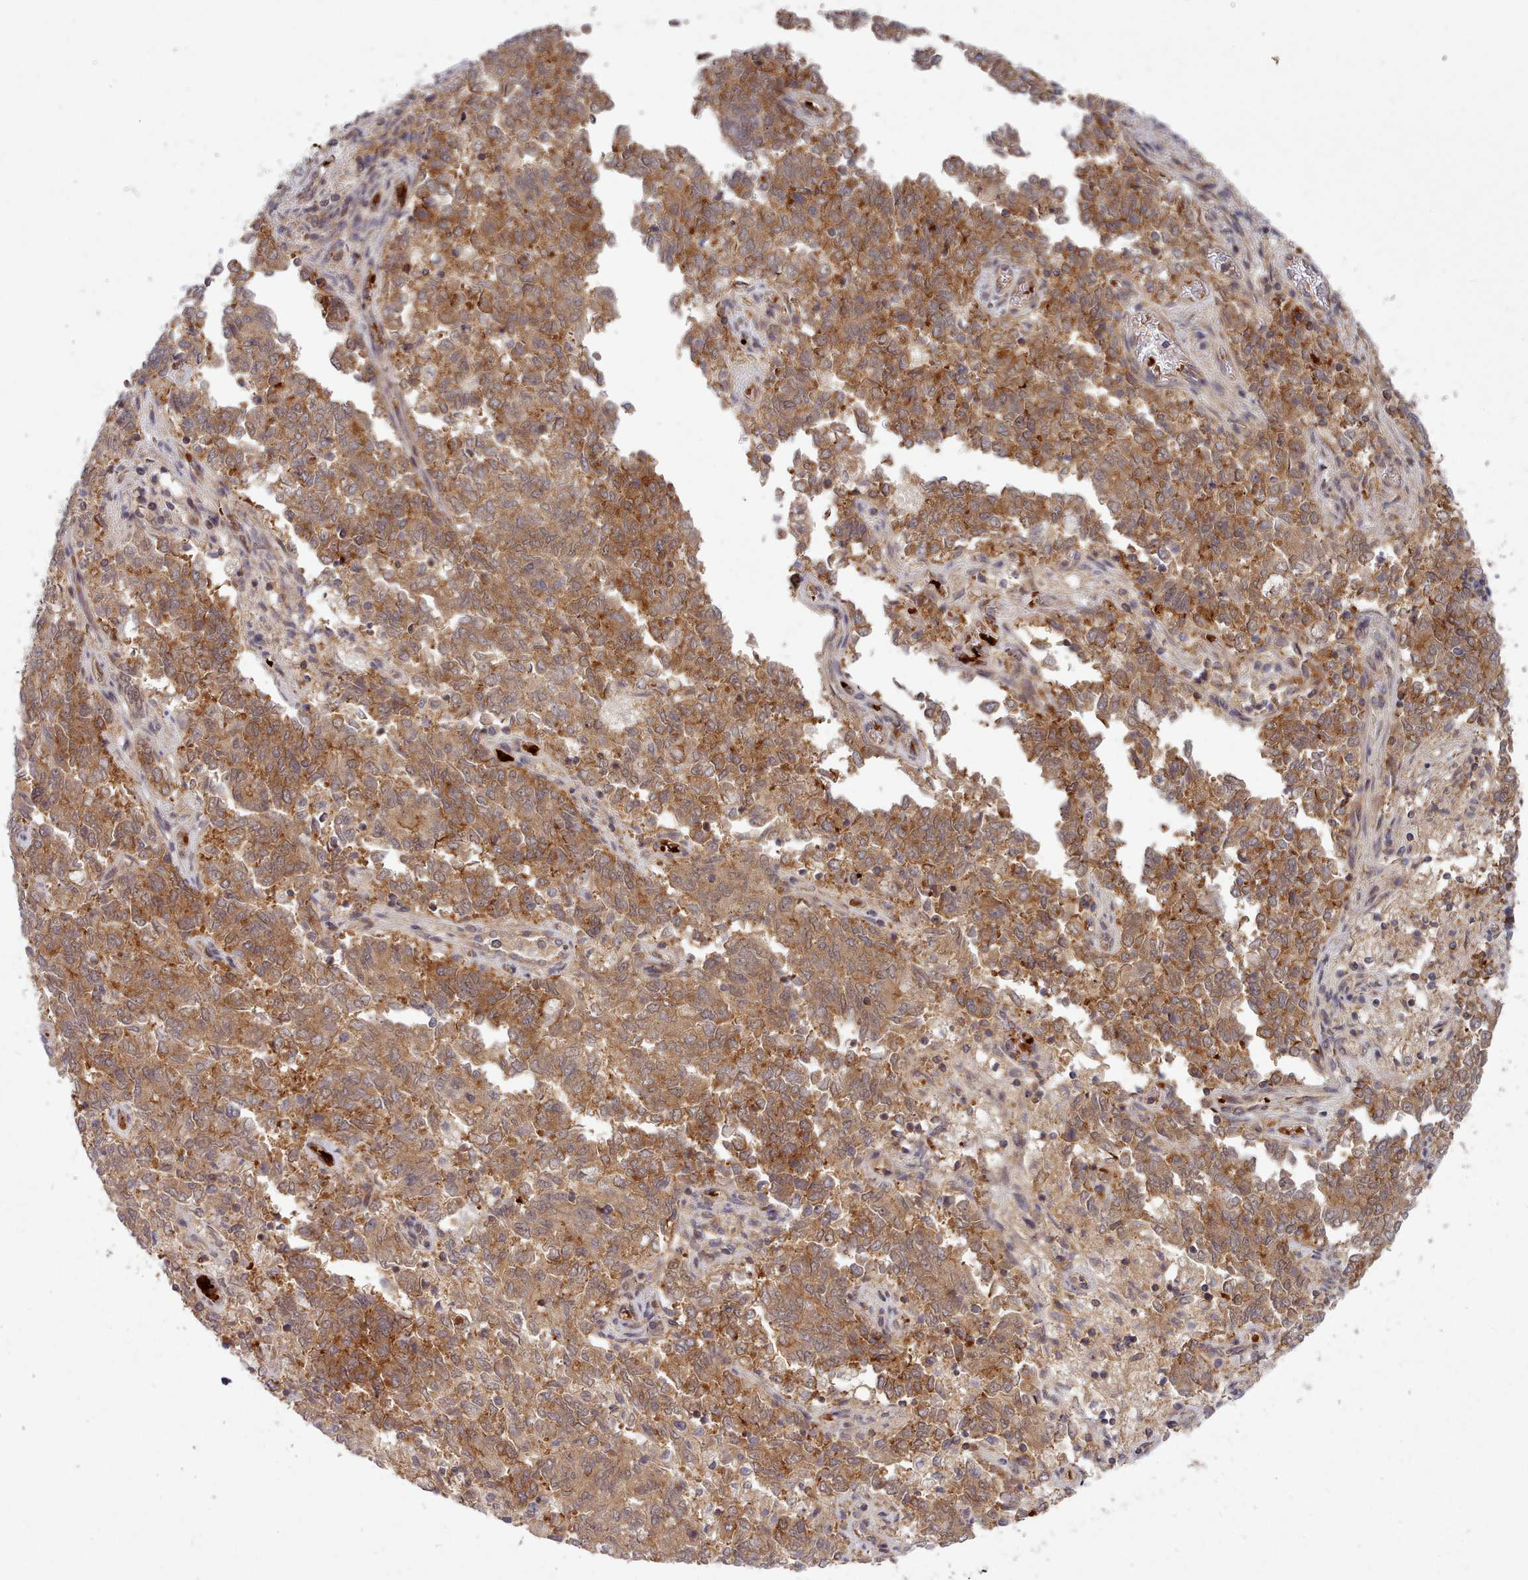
{"staining": {"intensity": "strong", "quantity": ">75%", "location": "cytoplasmic/membranous"}, "tissue": "endometrial cancer", "cell_type": "Tumor cells", "image_type": "cancer", "snomed": [{"axis": "morphology", "description": "Adenocarcinoma, NOS"}, {"axis": "topography", "description": "Endometrium"}], "caption": "Human adenocarcinoma (endometrial) stained with a protein marker displays strong staining in tumor cells.", "gene": "UBE2G1", "patient": {"sex": "female", "age": 80}}